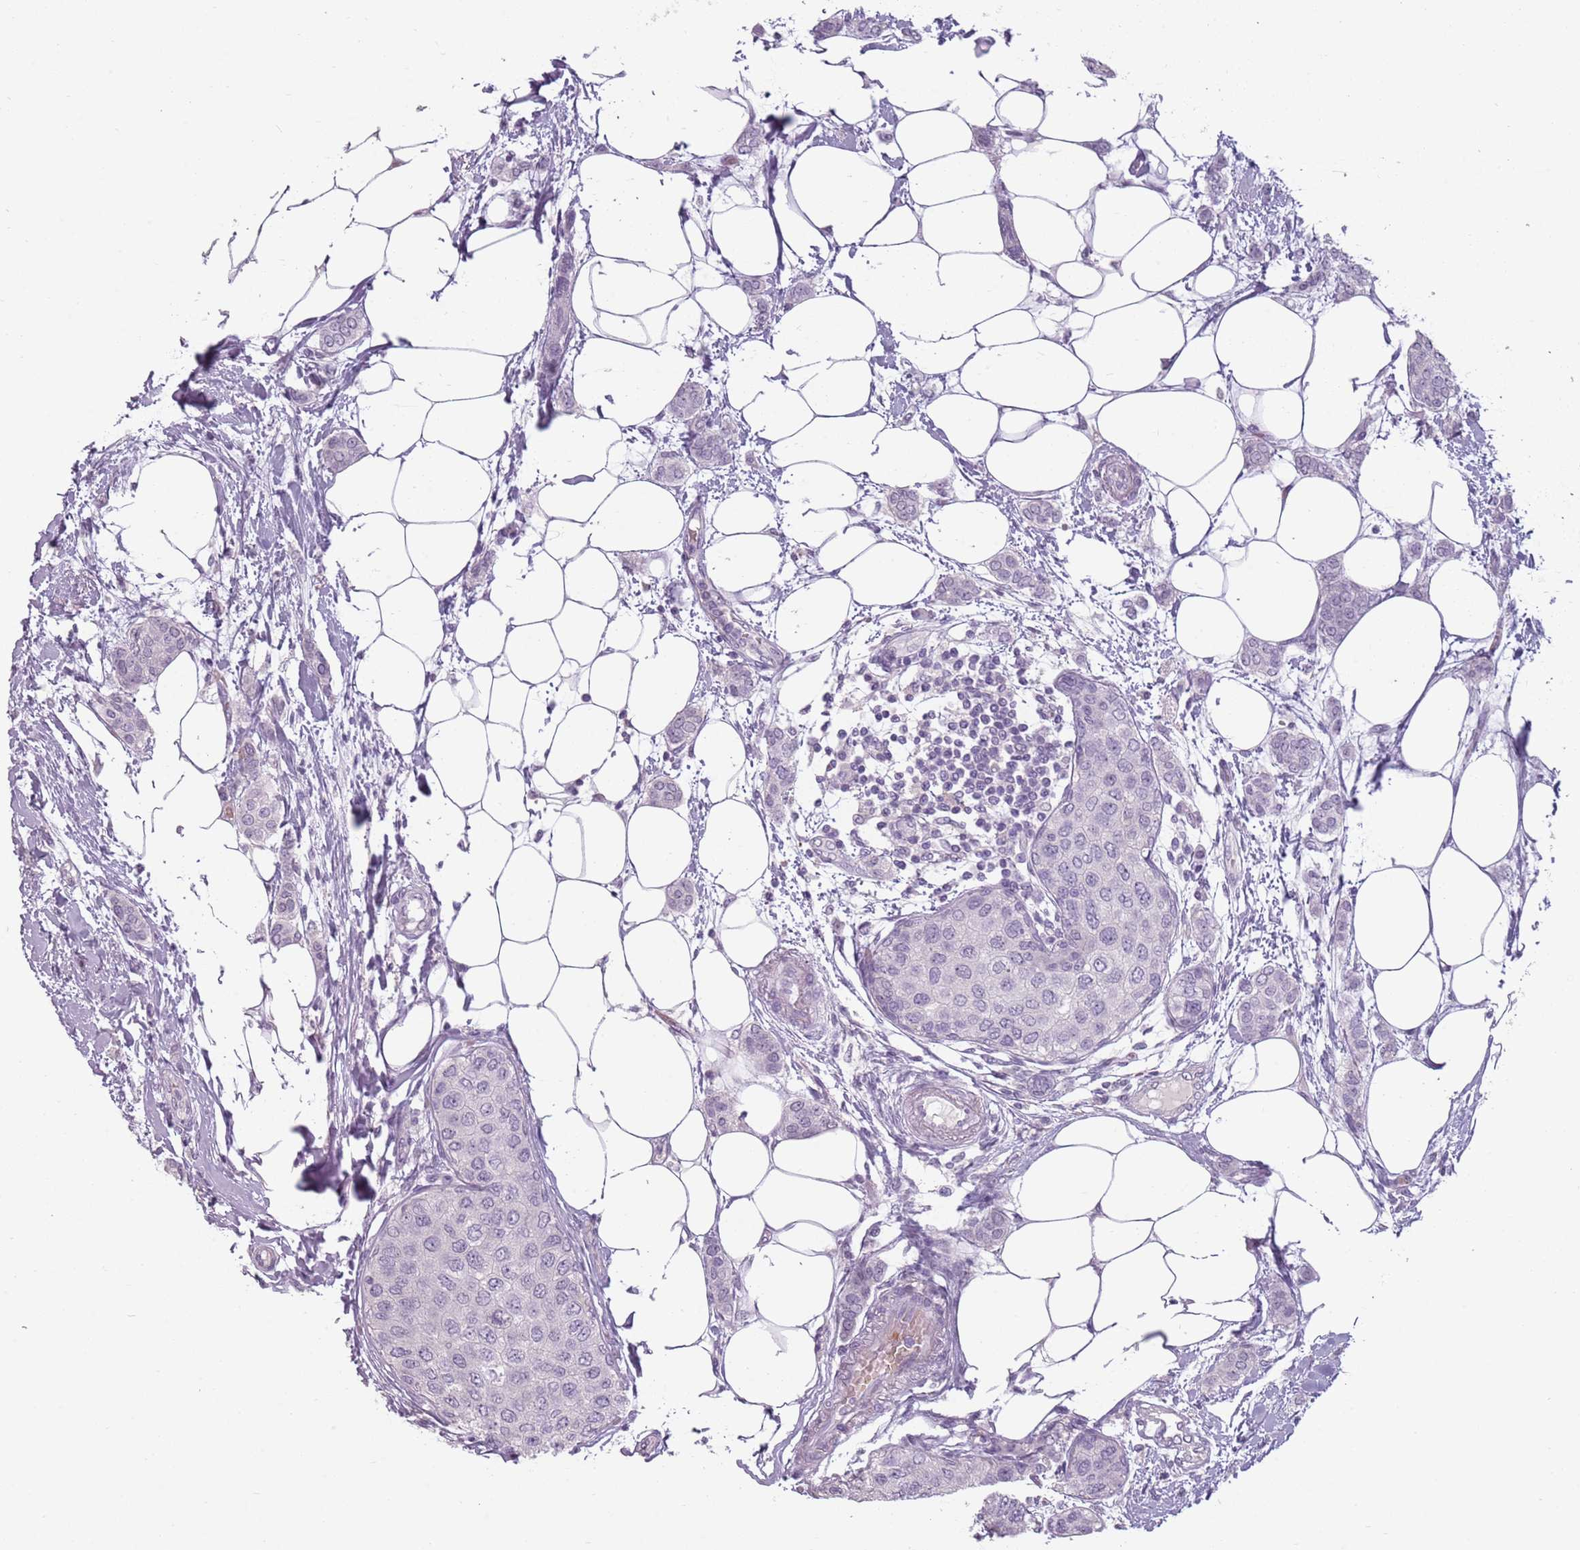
{"staining": {"intensity": "negative", "quantity": "none", "location": "none"}, "tissue": "breast cancer", "cell_type": "Tumor cells", "image_type": "cancer", "snomed": [{"axis": "morphology", "description": "Duct carcinoma"}, {"axis": "topography", "description": "Breast"}], "caption": "Photomicrograph shows no significant protein staining in tumor cells of breast infiltrating ductal carcinoma. (Stains: DAB (3,3'-diaminobenzidine) IHC with hematoxylin counter stain, Microscopy: brightfield microscopy at high magnification).", "gene": "PIEZO1", "patient": {"sex": "female", "age": 72}}